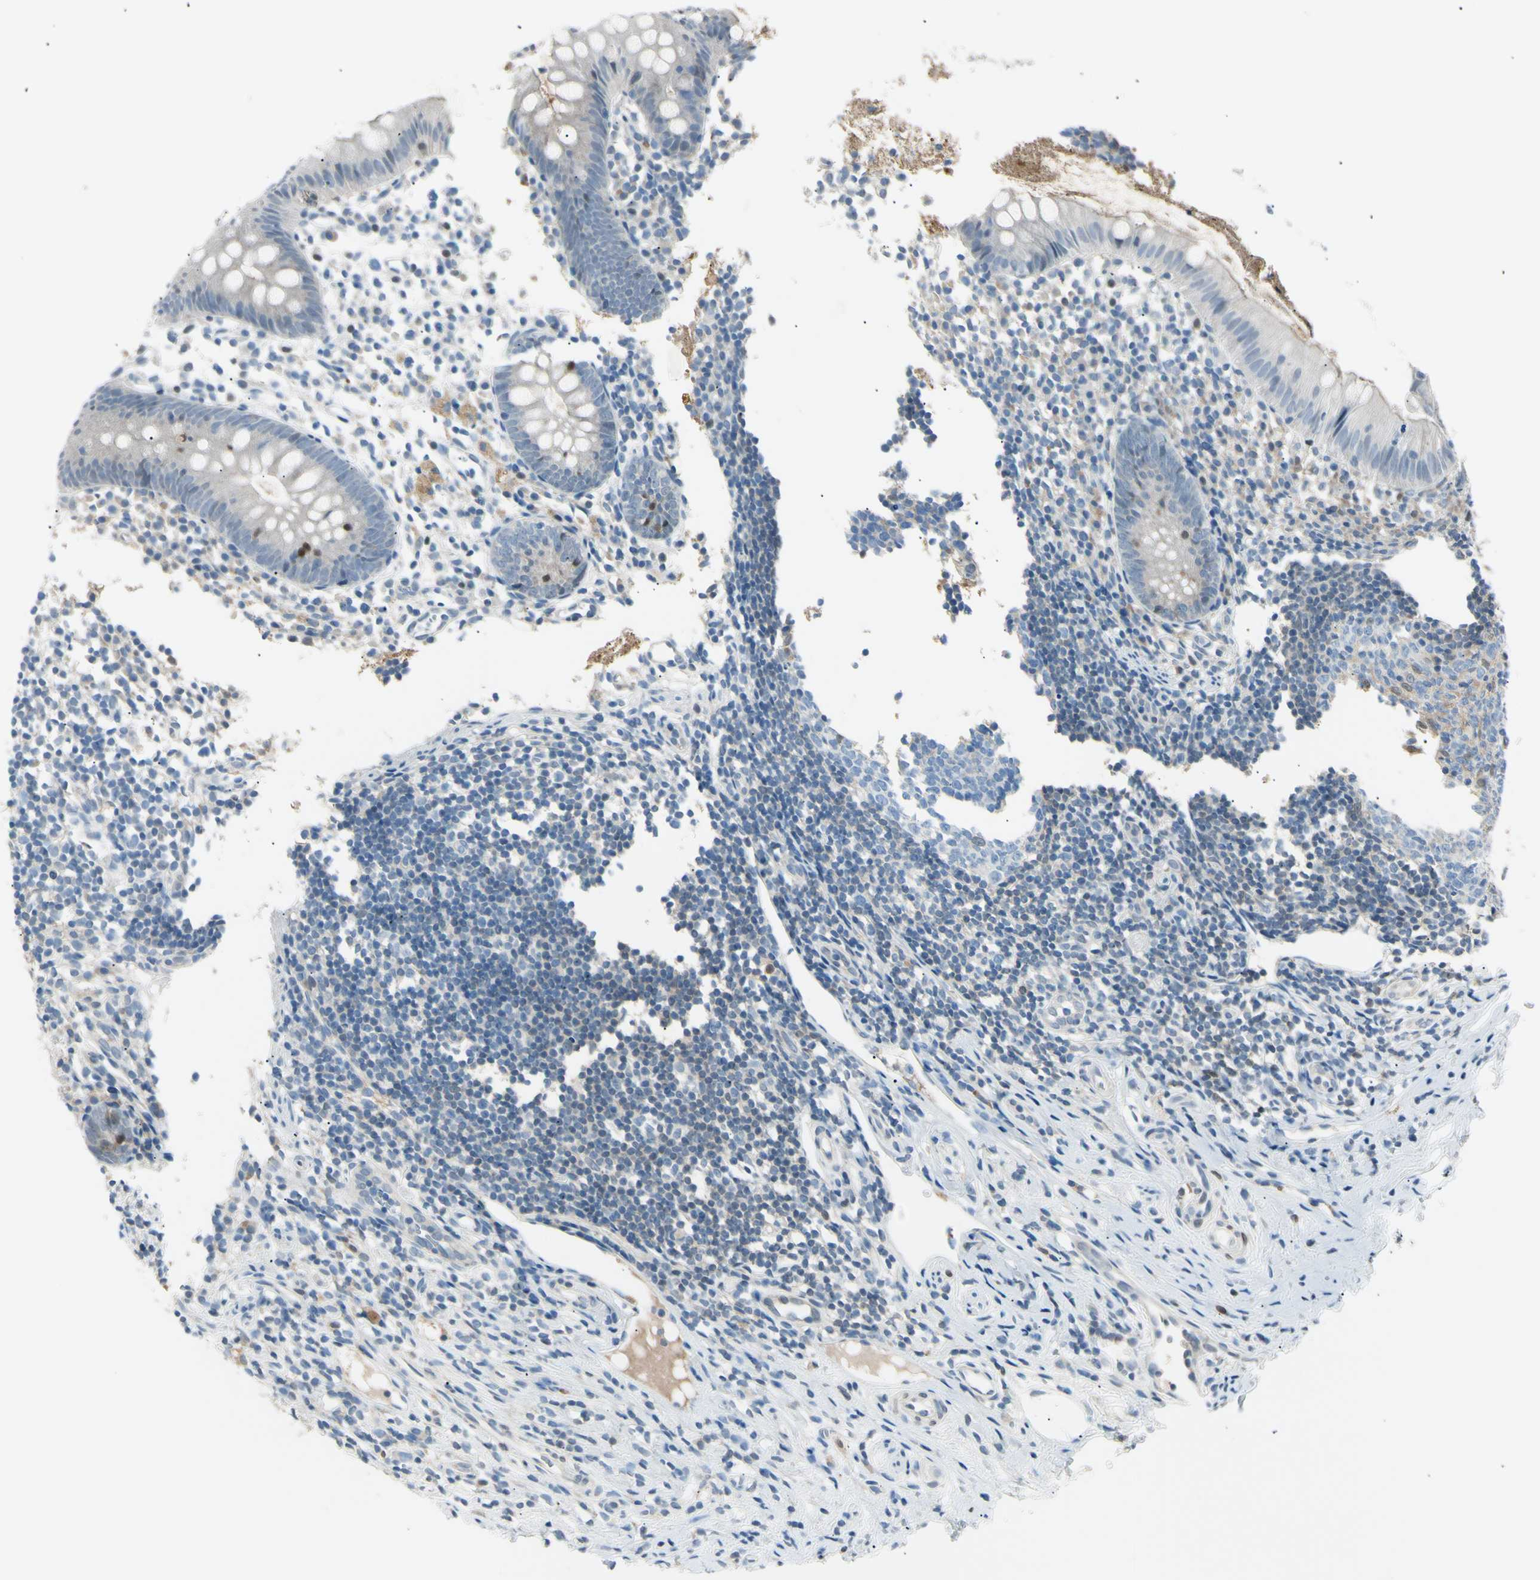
{"staining": {"intensity": "weak", "quantity": "25%-75%", "location": "cytoplasmic/membranous"}, "tissue": "appendix", "cell_type": "Glandular cells", "image_type": "normal", "snomed": [{"axis": "morphology", "description": "Normal tissue, NOS"}, {"axis": "topography", "description": "Appendix"}], "caption": "A high-resolution photomicrograph shows immunohistochemistry (IHC) staining of unremarkable appendix, which demonstrates weak cytoplasmic/membranous expression in approximately 25%-75% of glandular cells. (brown staining indicates protein expression, while blue staining denotes nuclei).", "gene": "LHPP", "patient": {"sex": "female", "age": 20}}